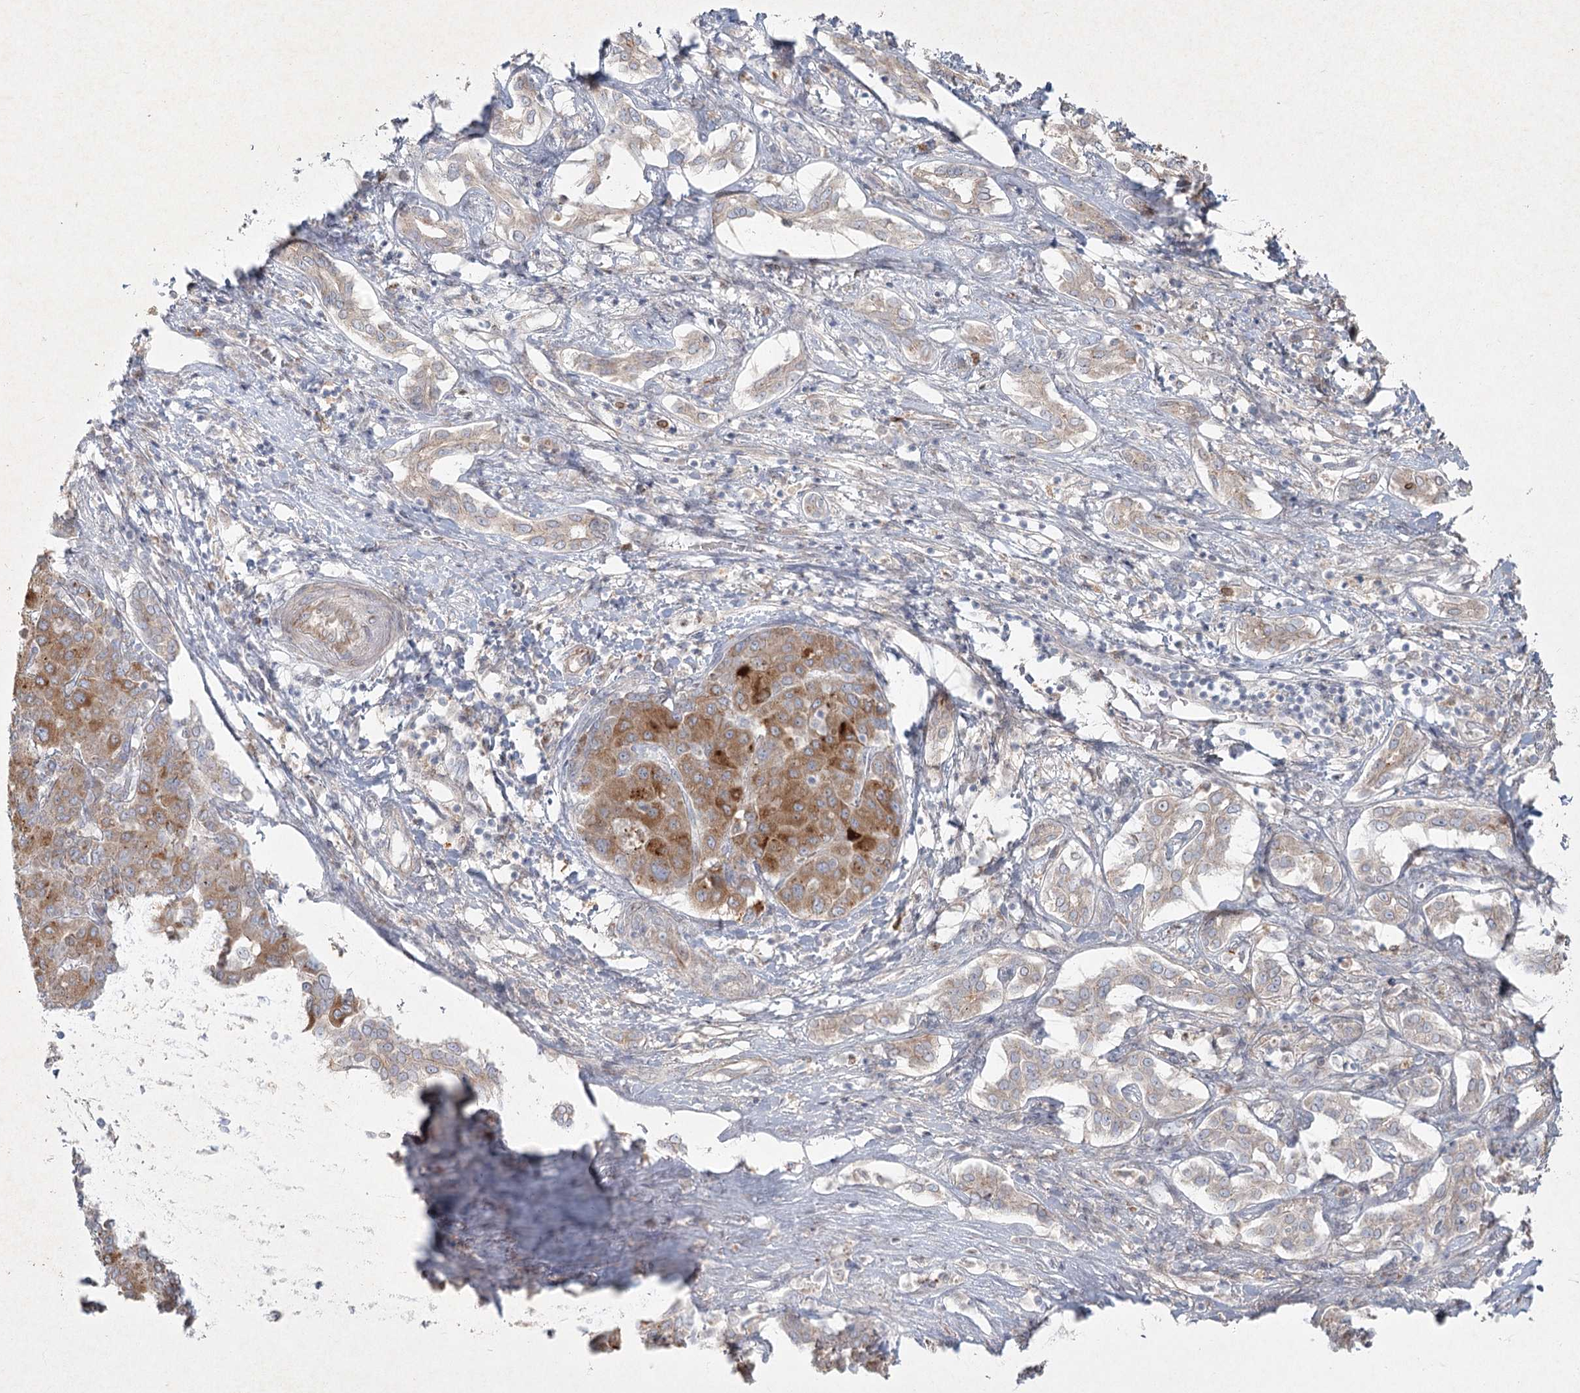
{"staining": {"intensity": "moderate", "quantity": "25%-75%", "location": "cytoplasmic/membranous"}, "tissue": "liver cancer", "cell_type": "Tumor cells", "image_type": "cancer", "snomed": [{"axis": "morphology", "description": "Carcinoma, Hepatocellular, NOS"}, {"axis": "topography", "description": "Liver"}], "caption": "Moderate cytoplasmic/membranous staining for a protein is seen in approximately 25%-75% of tumor cells of liver hepatocellular carcinoma using immunohistochemistry.", "gene": "LRP2BP", "patient": {"sex": "male", "age": 65}}